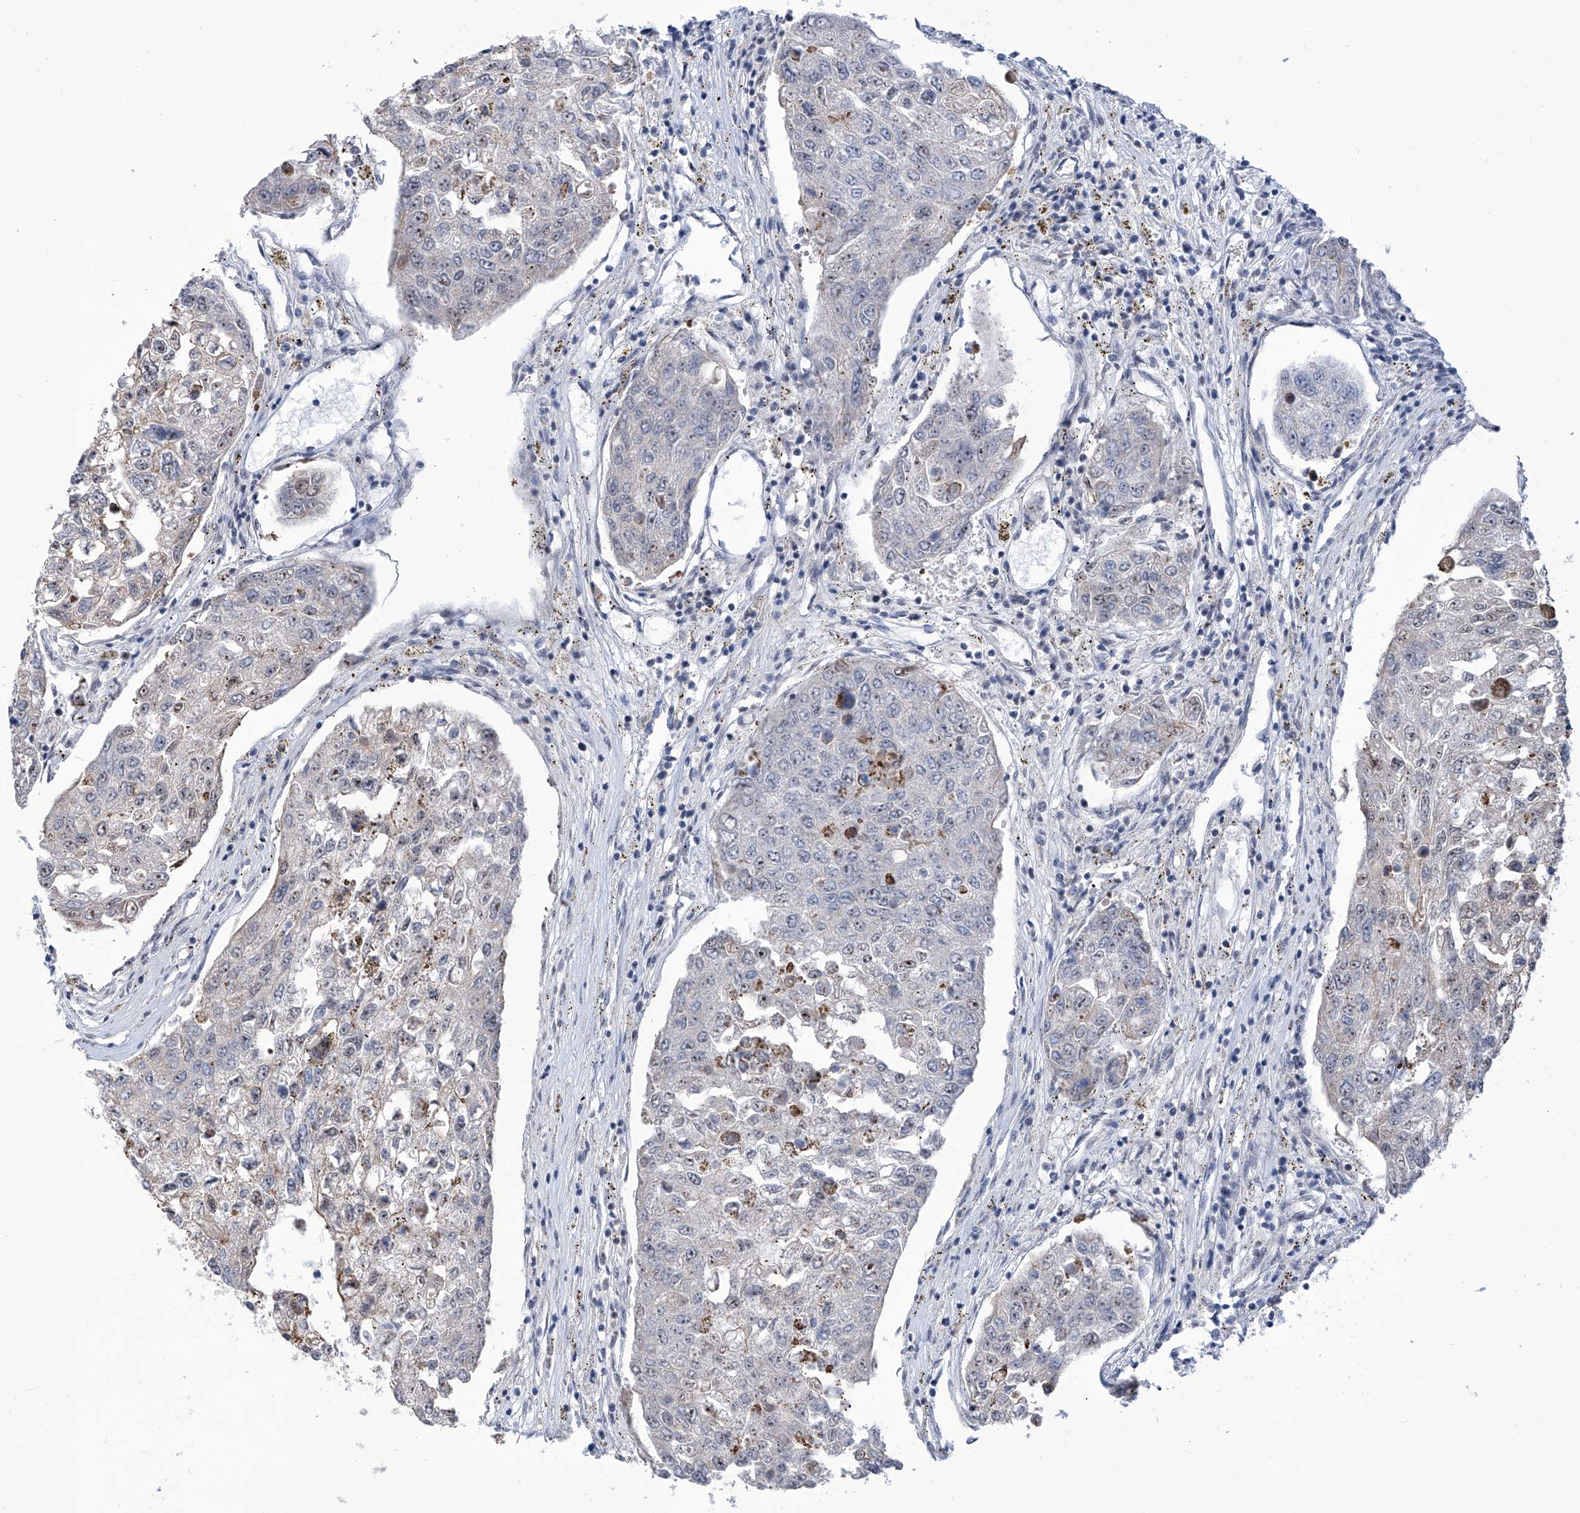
{"staining": {"intensity": "negative", "quantity": "none", "location": "none"}, "tissue": "urothelial cancer", "cell_type": "Tumor cells", "image_type": "cancer", "snomed": [{"axis": "morphology", "description": "Urothelial carcinoma, High grade"}, {"axis": "topography", "description": "Lymph node"}, {"axis": "topography", "description": "Urinary bladder"}], "caption": "This is an immunohistochemistry (IHC) photomicrograph of human urothelial carcinoma (high-grade). There is no staining in tumor cells.", "gene": "SART1", "patient": {"sex": "male", "age": 51}}